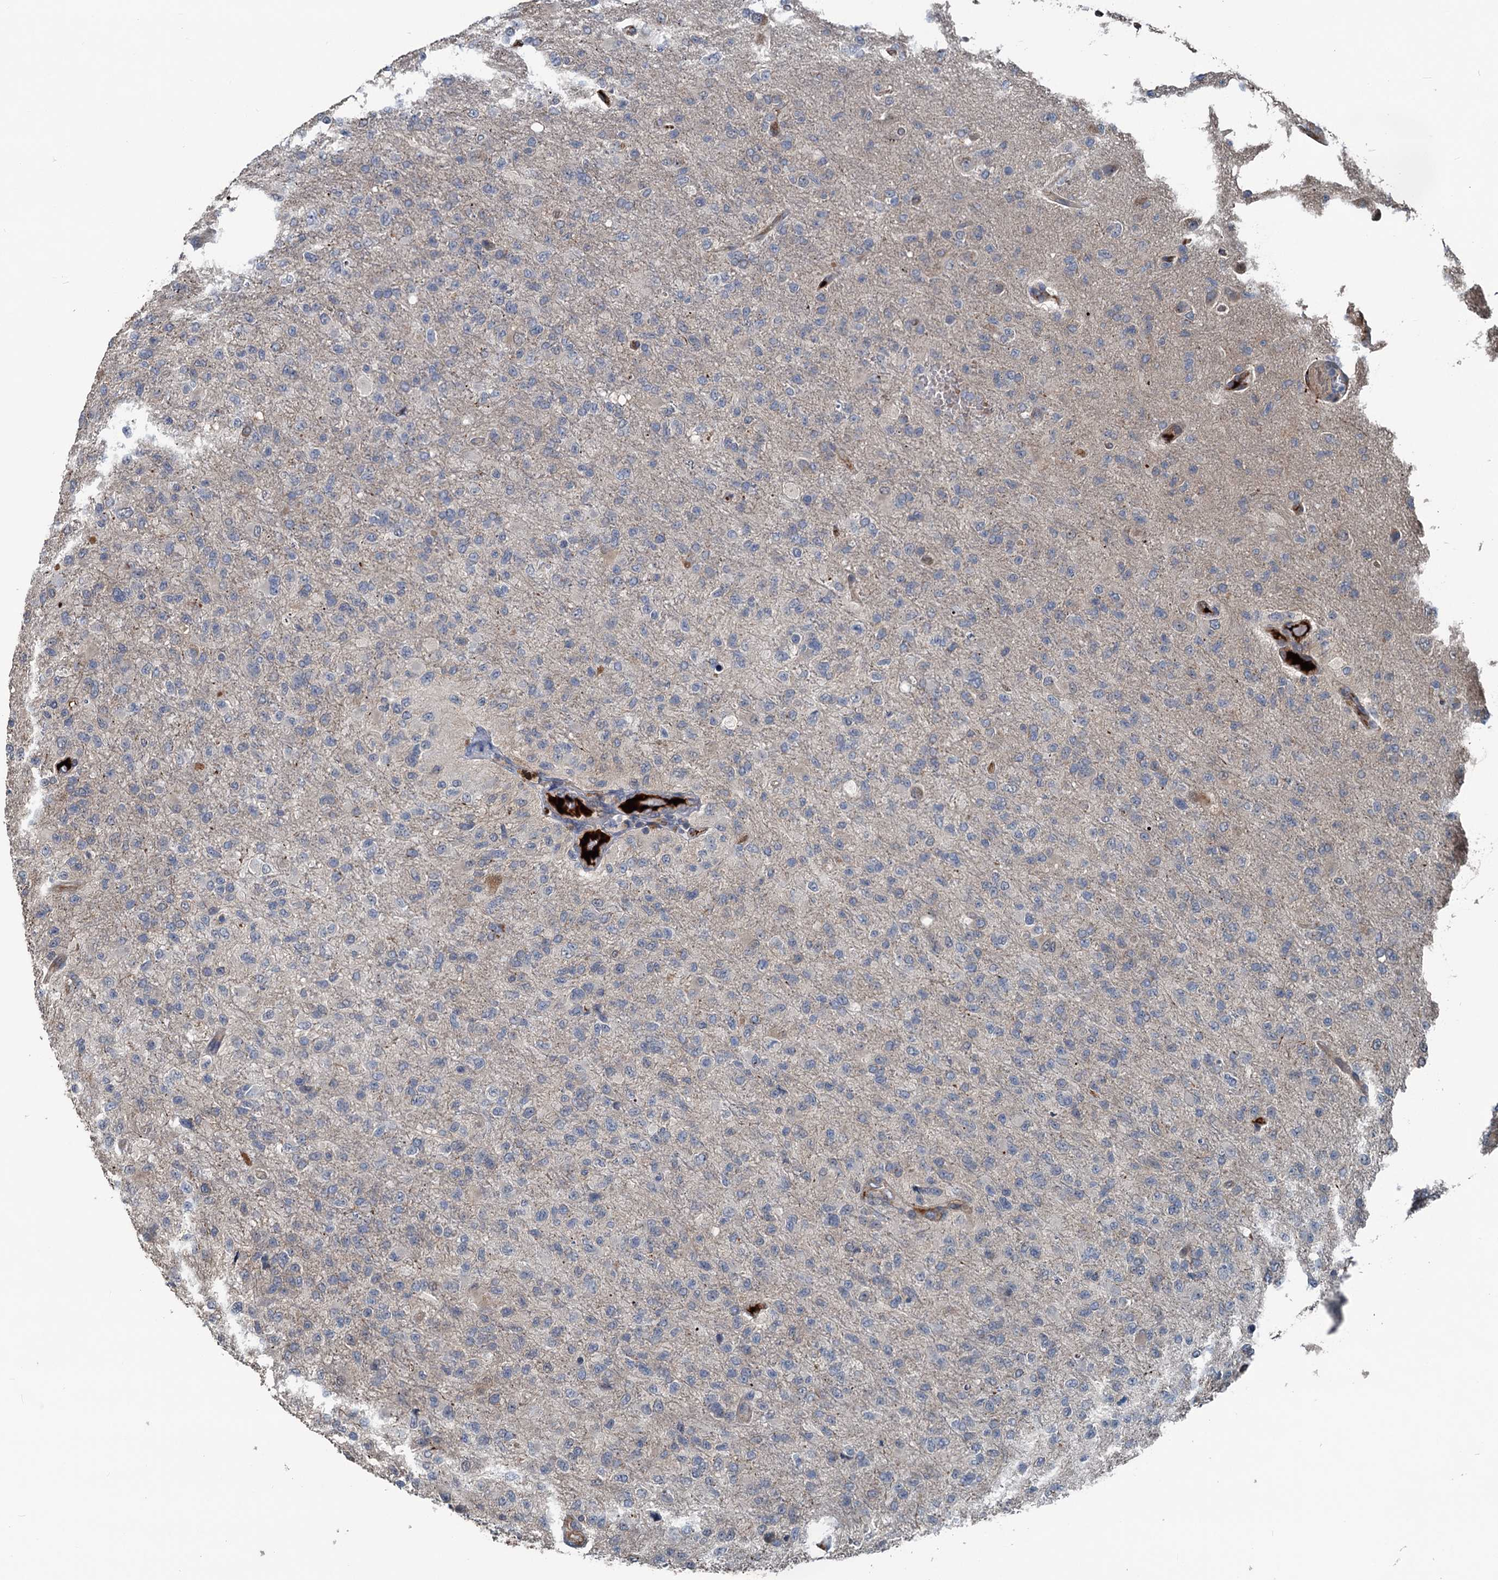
{"staining": {"intensity": "negative", "quantity": "none", "location": "none"}, "tissue": "glioma", "cell_type": "Tumor cells", "image_type": "cancer", "snomed": [{"axis": "morphology", "description": "Glioma, malignant, High grade"}, {"axis": "topography", "description": "Brain"}], "caption": "IHC photomicrograph of human malignant high-grade glioma stained for a protein (brown), which displays no positivity in tumor cells. Nuclei are stained in blue.", "gene": "TEDC1", "patient": {"sex": "female", "age": 74}}